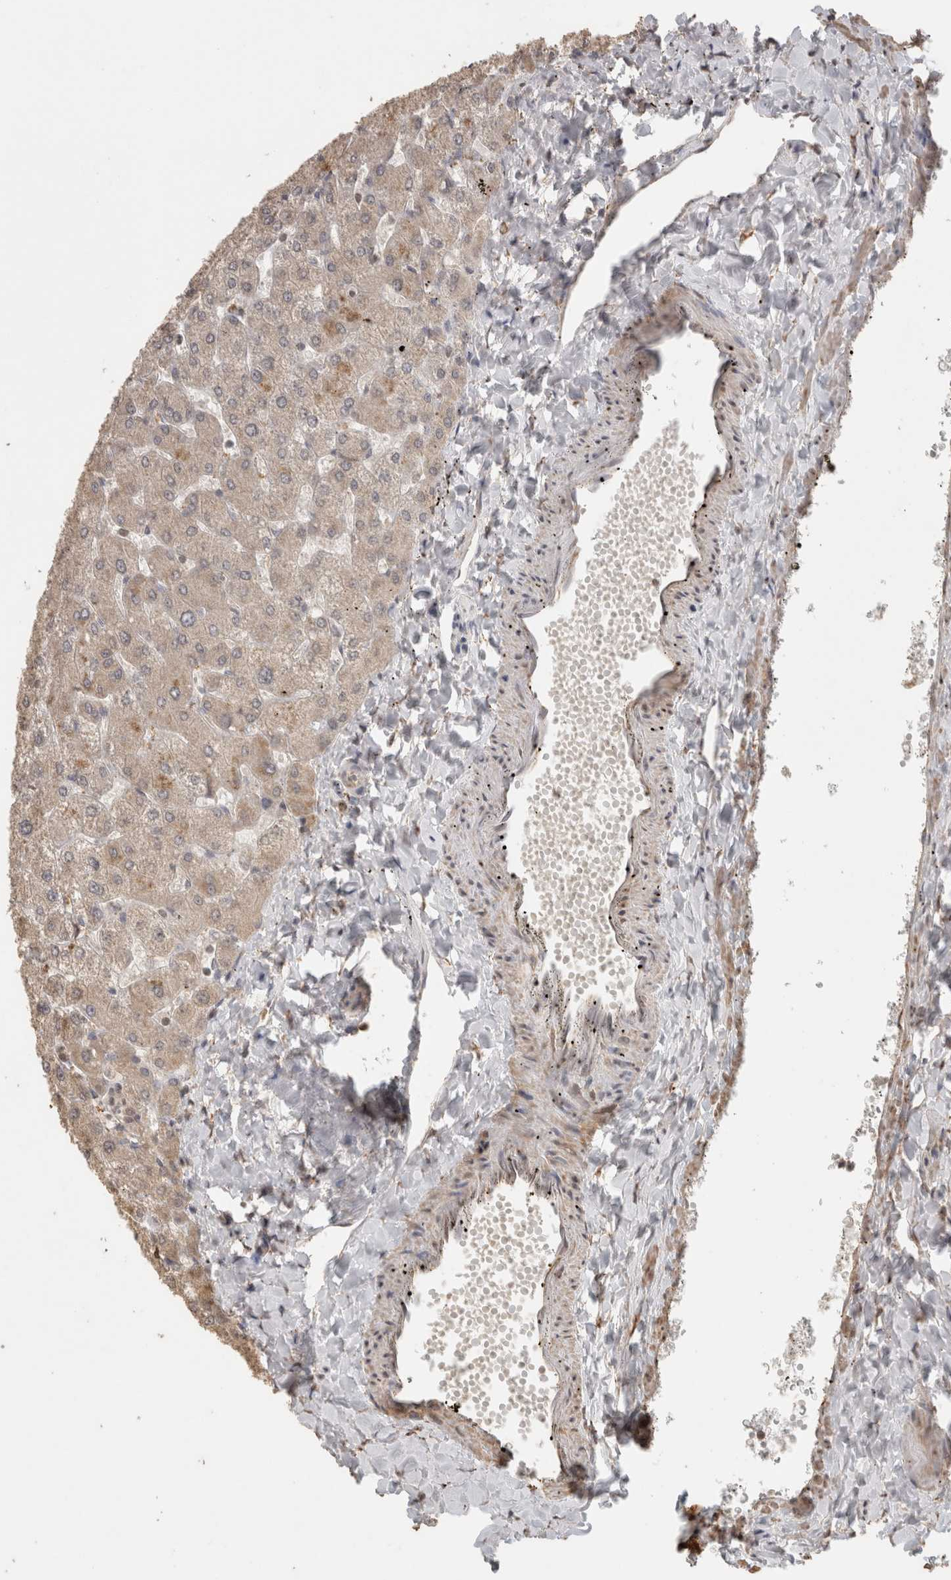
{"staining": {"intensity": "moderate", "quantity": ">75%", "location": "cytoplasmic/membranous"}, "tissue": "liver", "cell_type": "Cholangiocytes", "image_type": "normal", "snomed": [{"axis": "morphology", "description": "Normal tissue, NOS"}, {"axis": "topography", "description": "Liver"}], "caption": "A high-resolution image shows immunohistochemistry staining of normal liver, which displays moderate cytoplasmic/membranous expression in about >75% of cholangiocytes. (IHC, brightfield microscopy, high magnification).", "gene": "BNIP3L", "patient": {"sex": "male", "age": 55}}